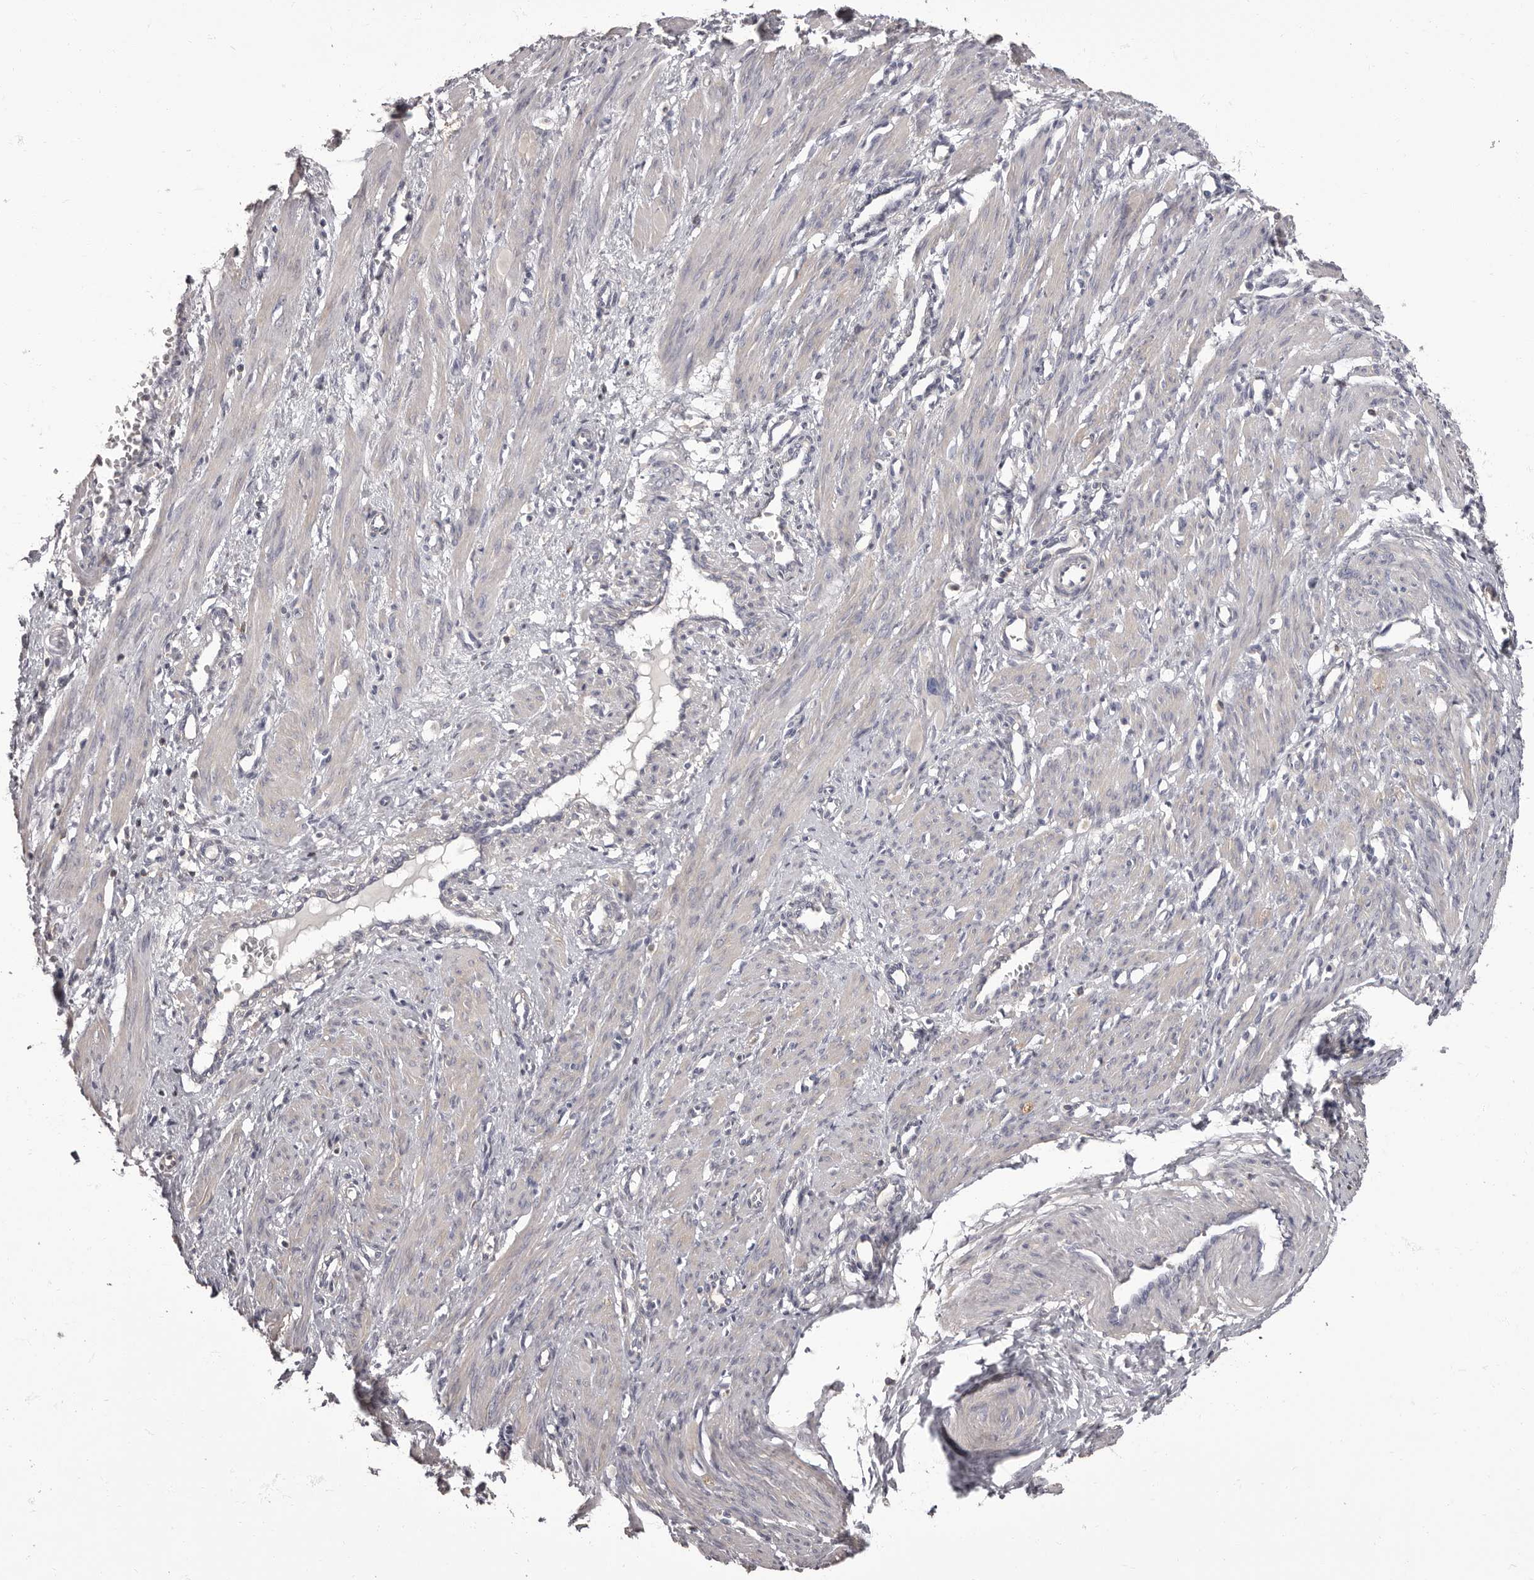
{"staining": {"intensity": "negative", "quantity": "none", "location": "none"}, "tissue": "smooth muscle", "cell_type": "Smooth muscle cells", "image_type": "normal", "snomed": [{"axis": "morphology", "description": "Normal tissue, NOS"}, {"axis": "topography", "description": "Endometrium"}], "caption": "Immunohistochemistry (IHC) image of unremarkable human smooth muscle stained for a protein (brown), which reveals no staining in smooth muscle cells.", "gene": "APEH", "patient": {"sex": "female", "age": 33}}